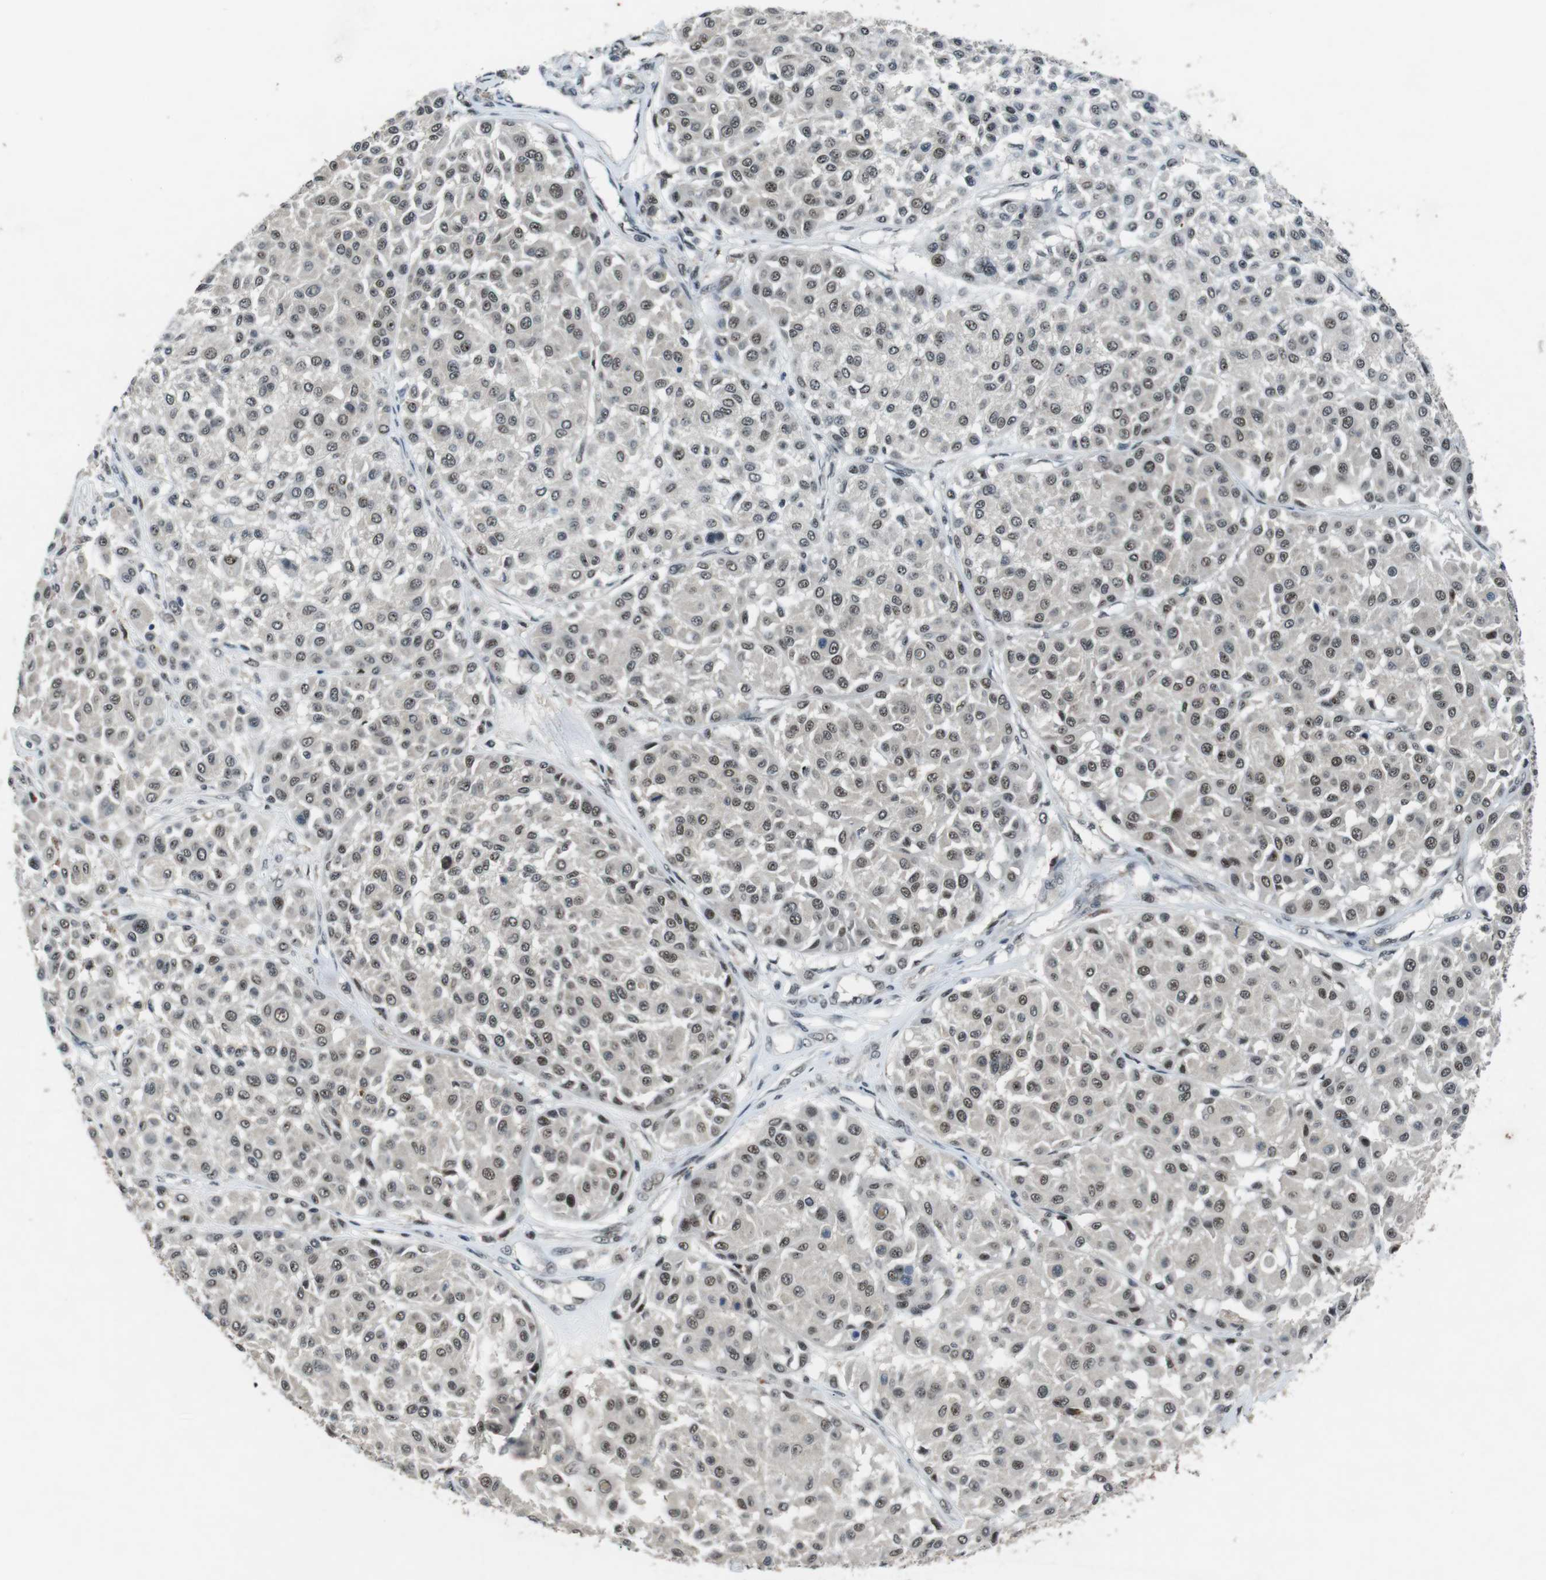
{"staining": {"intensity": "weak", "quantity": "25%-75%", "location": "nuclear"}, "tissue": "melanoma", "cell_type": "Tumor cells", "image_type": "cancer", "snomed": [{"axis": "morphology", "description": "Malignant melanoma, Metastatic site"}, {"axis": "topography", "description": "Soft tissue"}], "caption": "An image of human melanoma stained for a protein reveals weak nuclear brown staining in tumor cells.", "gene": "USP7", "patient": {"sex": "male", "age": 41}}